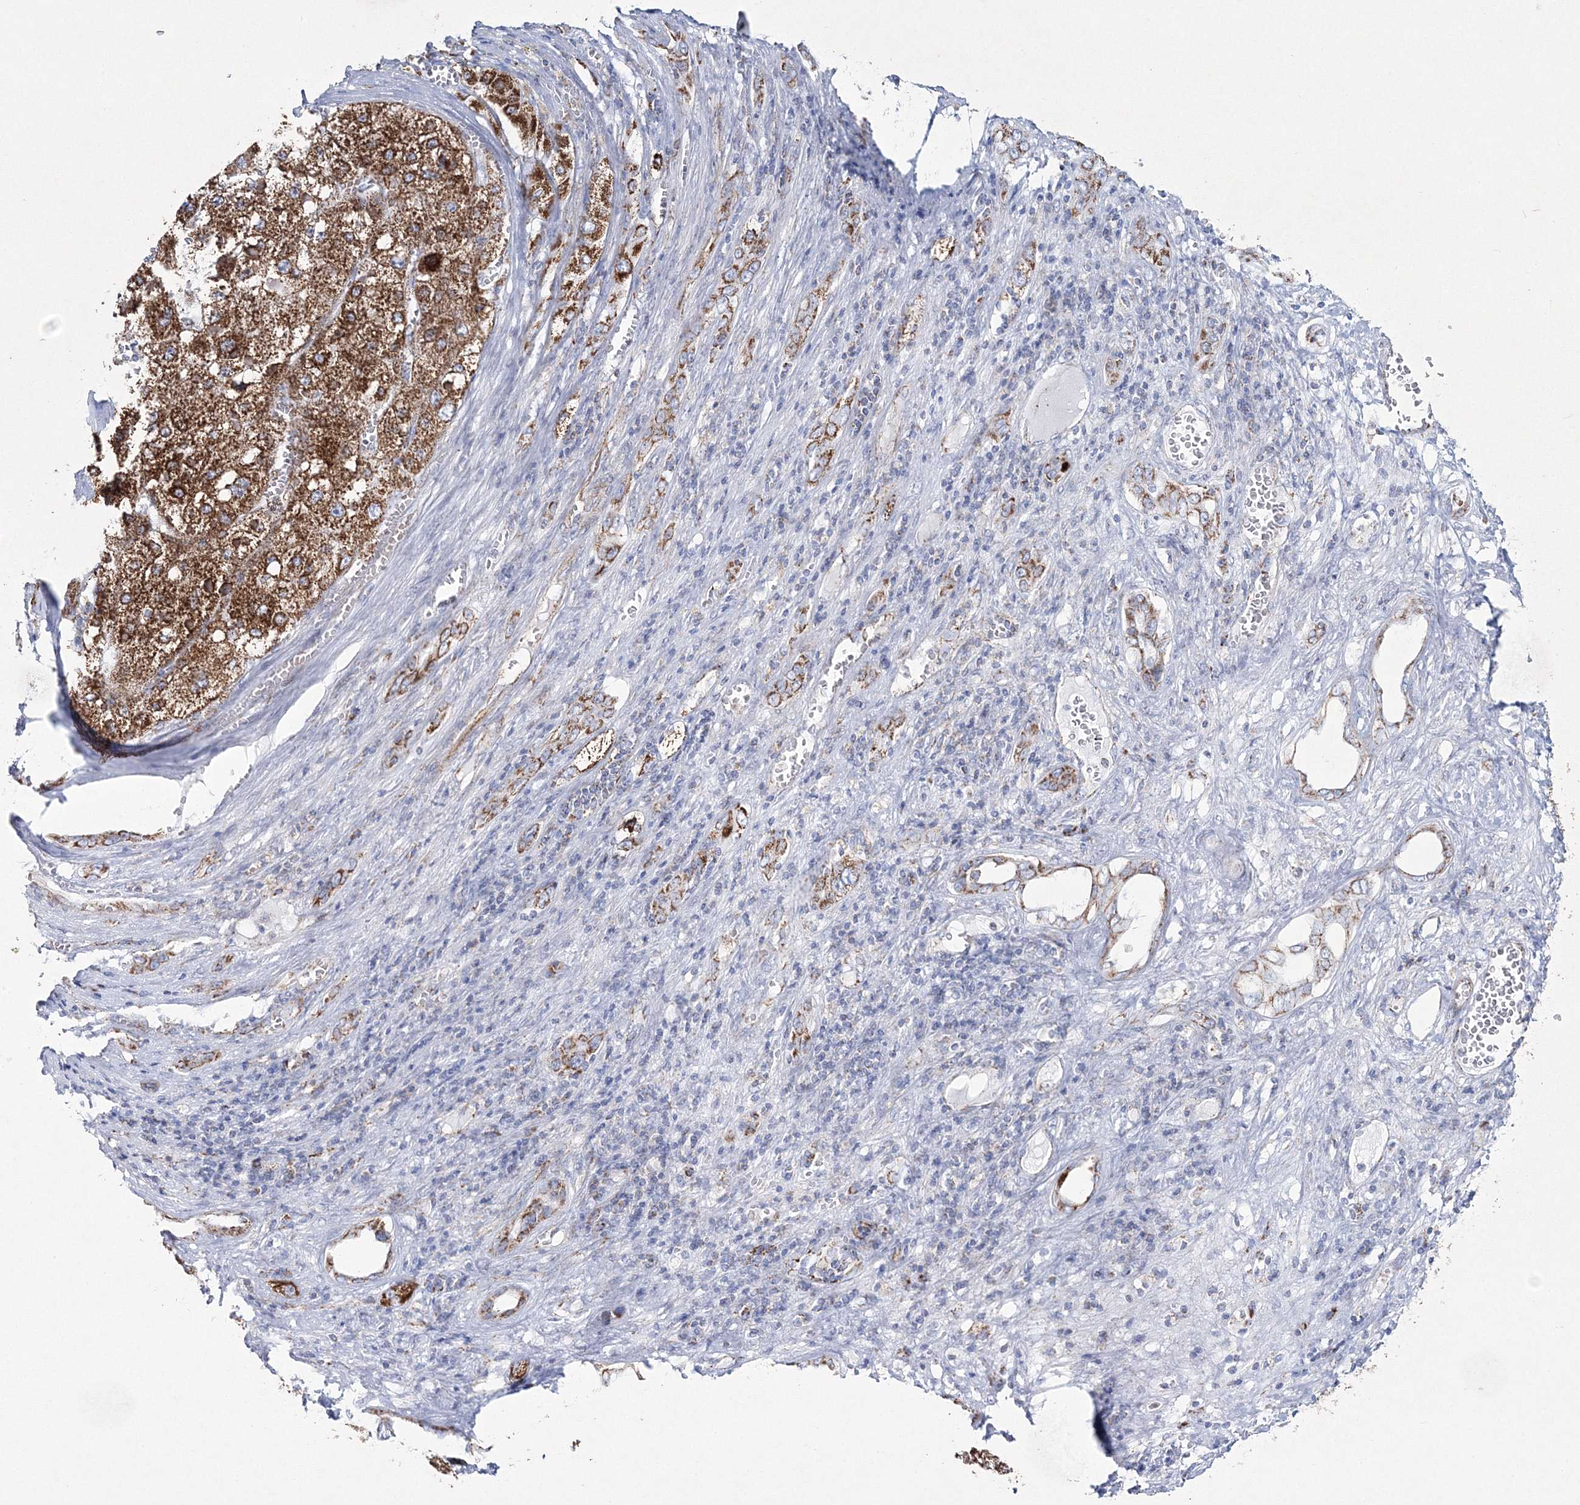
{"staining": {"intensity": "strong", "quantity": ">75%", "location": "cytoplasmic/membranous"}, "tissue": "liver cancer", "cell_type": "Tumor cells", "image_type": "cancer", "snomed": [{"axis": "morphology", "description": "Carcinoma, Hepatocellular, NOS"}, {"axis": "topography", "description": "Liver"}], "caption": "Protein staining demonstrates strong cytoplasmic/membranous expression in approximately >75% of tumor cells in liver cancer (hepatocellular carcinoma). The staining was performed using DAB to visualize the protein expression in brown, while the nuclei were stained in blue with hematoxylin (Magnification: 20x).", "gene": "HIBCH", "patient": {"sex": "female", "age": 73}}